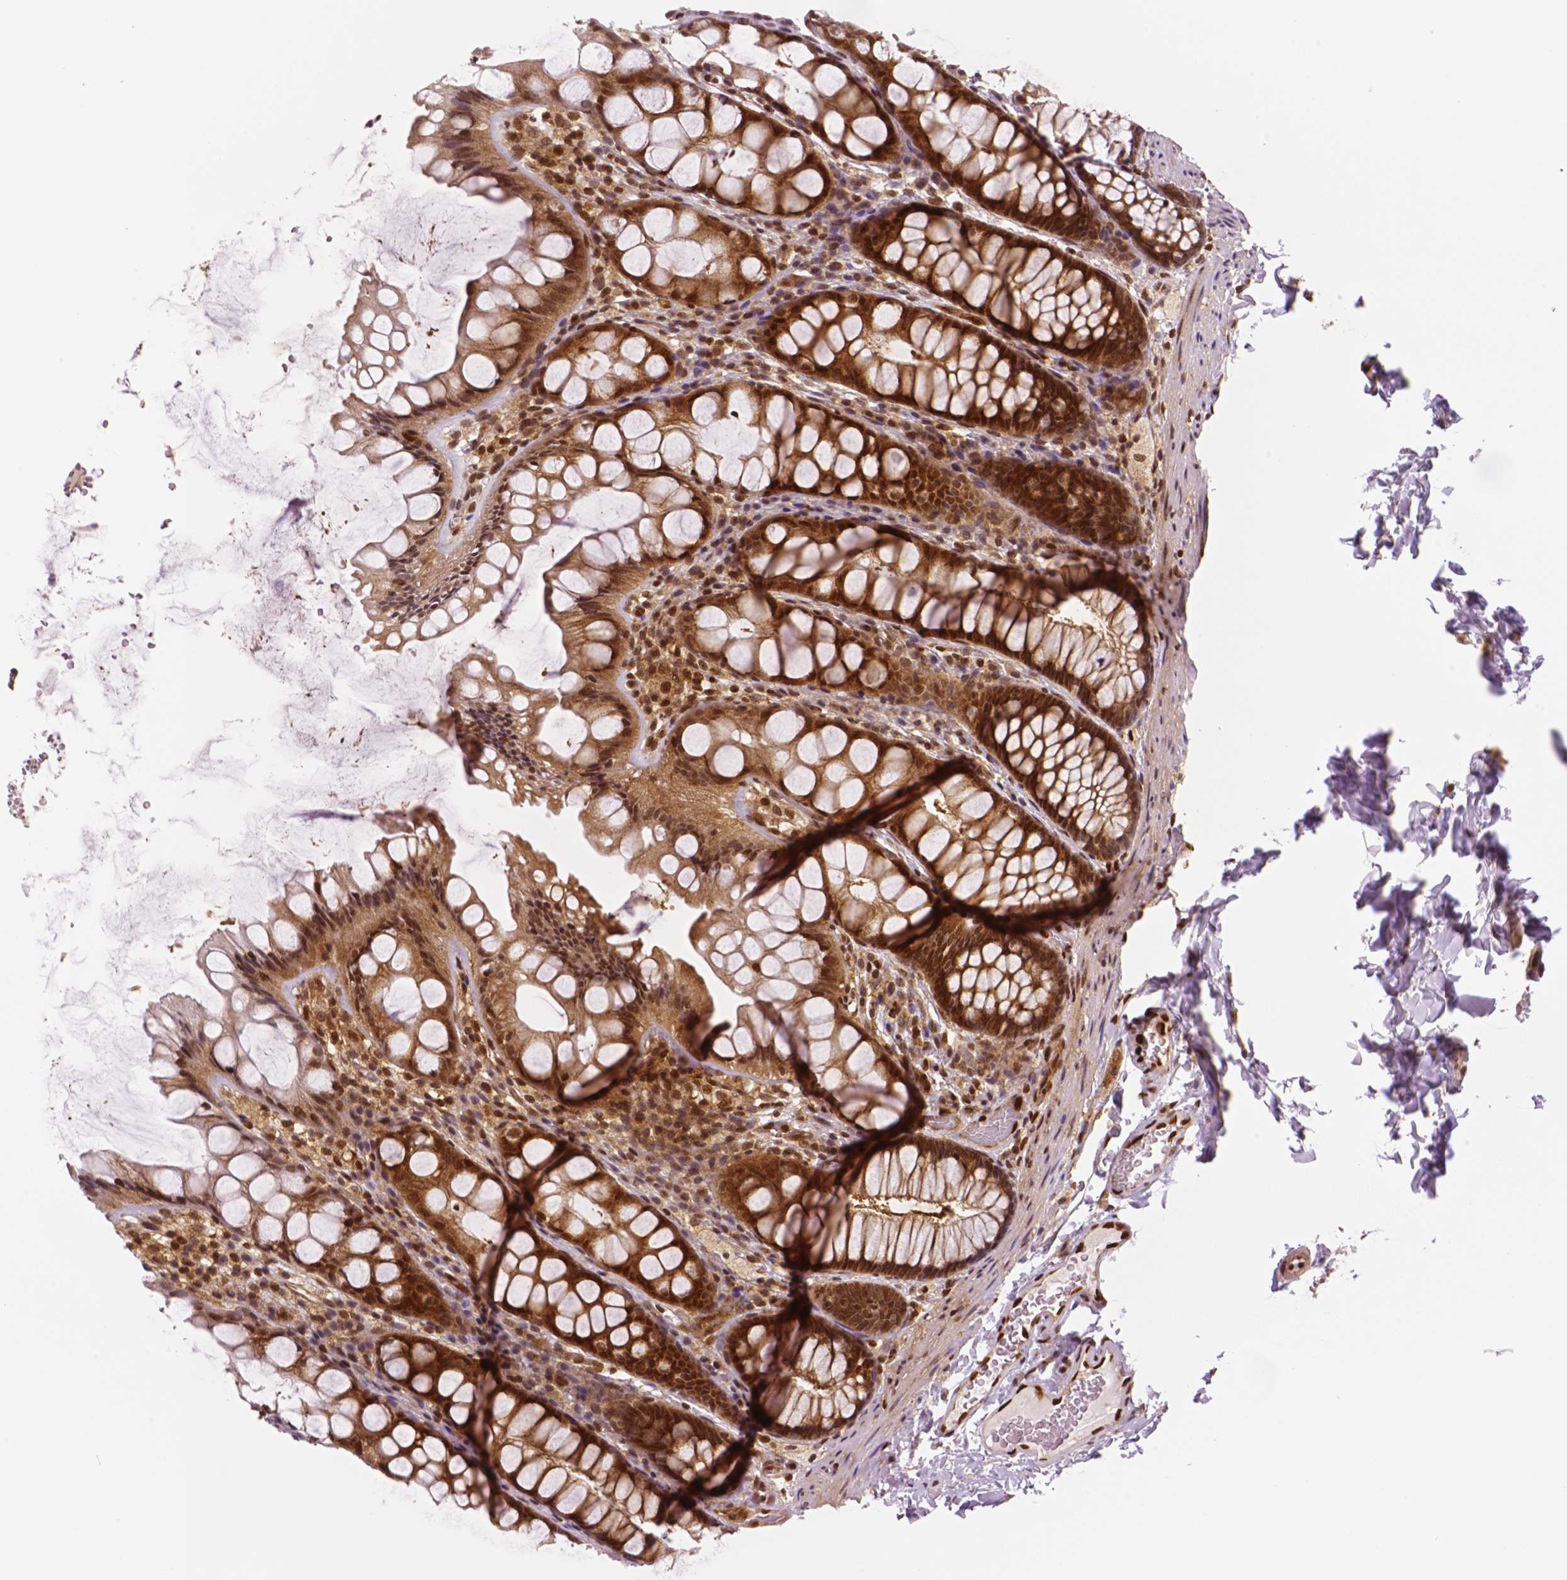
{"staining": {"intensity": "moderate", "quantity": ">75%", "location": "cytoplasmic/membranous"}, "tissue": "colon", "cell_type": "Endothelial cells", "image_type": "normal", "snomed": [{"axis": "morphology", "description": "Normal tissue, NOS"}, {"axis": "topography", "description": "Colon"}], "caption": "High-magnification brightfield microscopy of benign colon stained with DAB (brown) and counterstained with hematoxylin (blue). endothelial cells exhibit moderate cytoplasmic/membranous staining is identified in about>75% of cells.", "gene": "STAT3", "patient": {"sex": "male", "age": 47}}